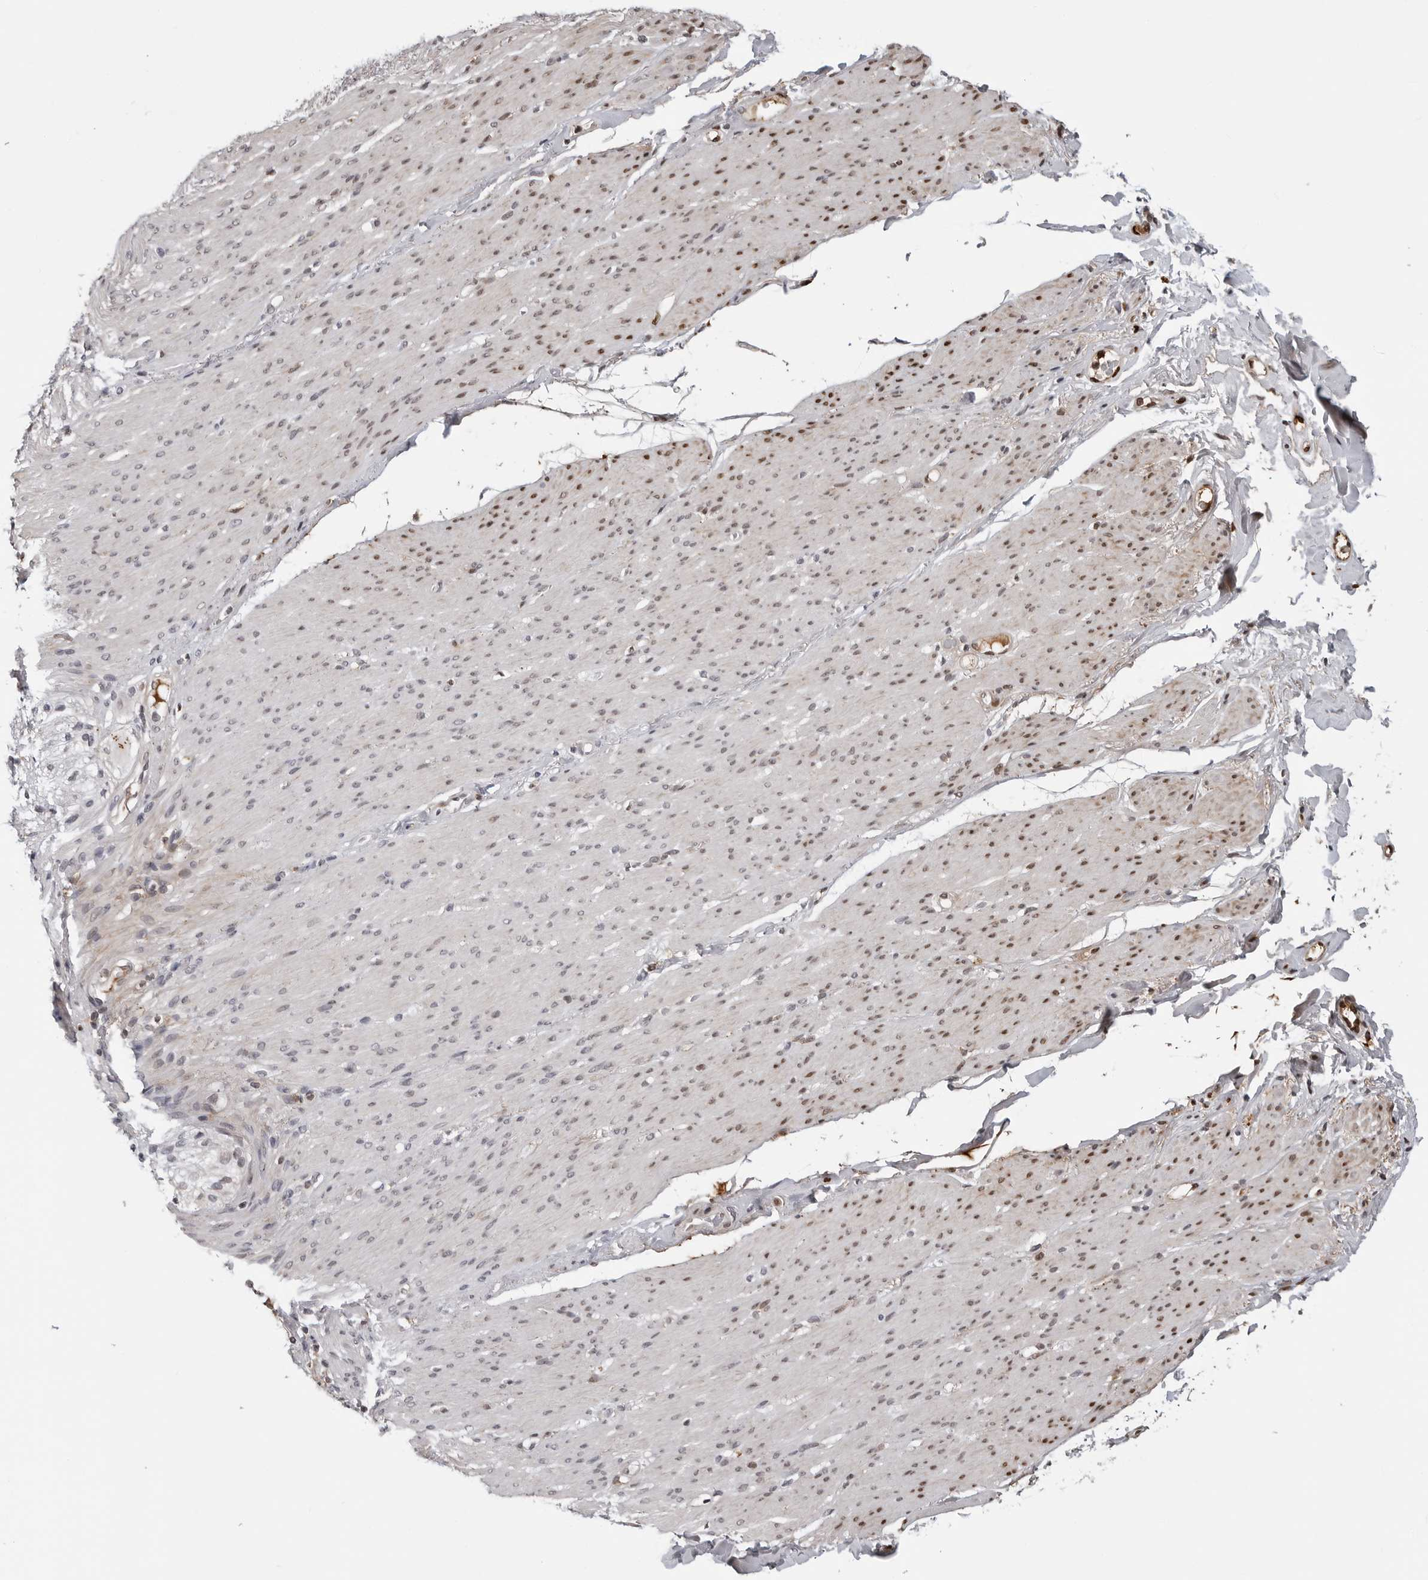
{"staining": {"intensity": "moderate", "quantity": "<25%", "location": "nuclear"}, "tissue": "smooth muscle", "cell_type": "Smooth muscle cells", "image_type": "normal", "snomed": [{"axis": "morphology", "description": "Normal tissue, NOS"}, {"axis": "topography", "description": "Colon"}, {"axis": "topography", "description": "Peripheral nerve tissue"}], "caption": "This is a micrograph of immunohistochemistry (IHC) staining of benign smooth muscle, which shows moderate positivity in the nuclear of smooth muscle cells.", "gene": "CXCR5", "patient": {"sex": "female", "age": 61}}